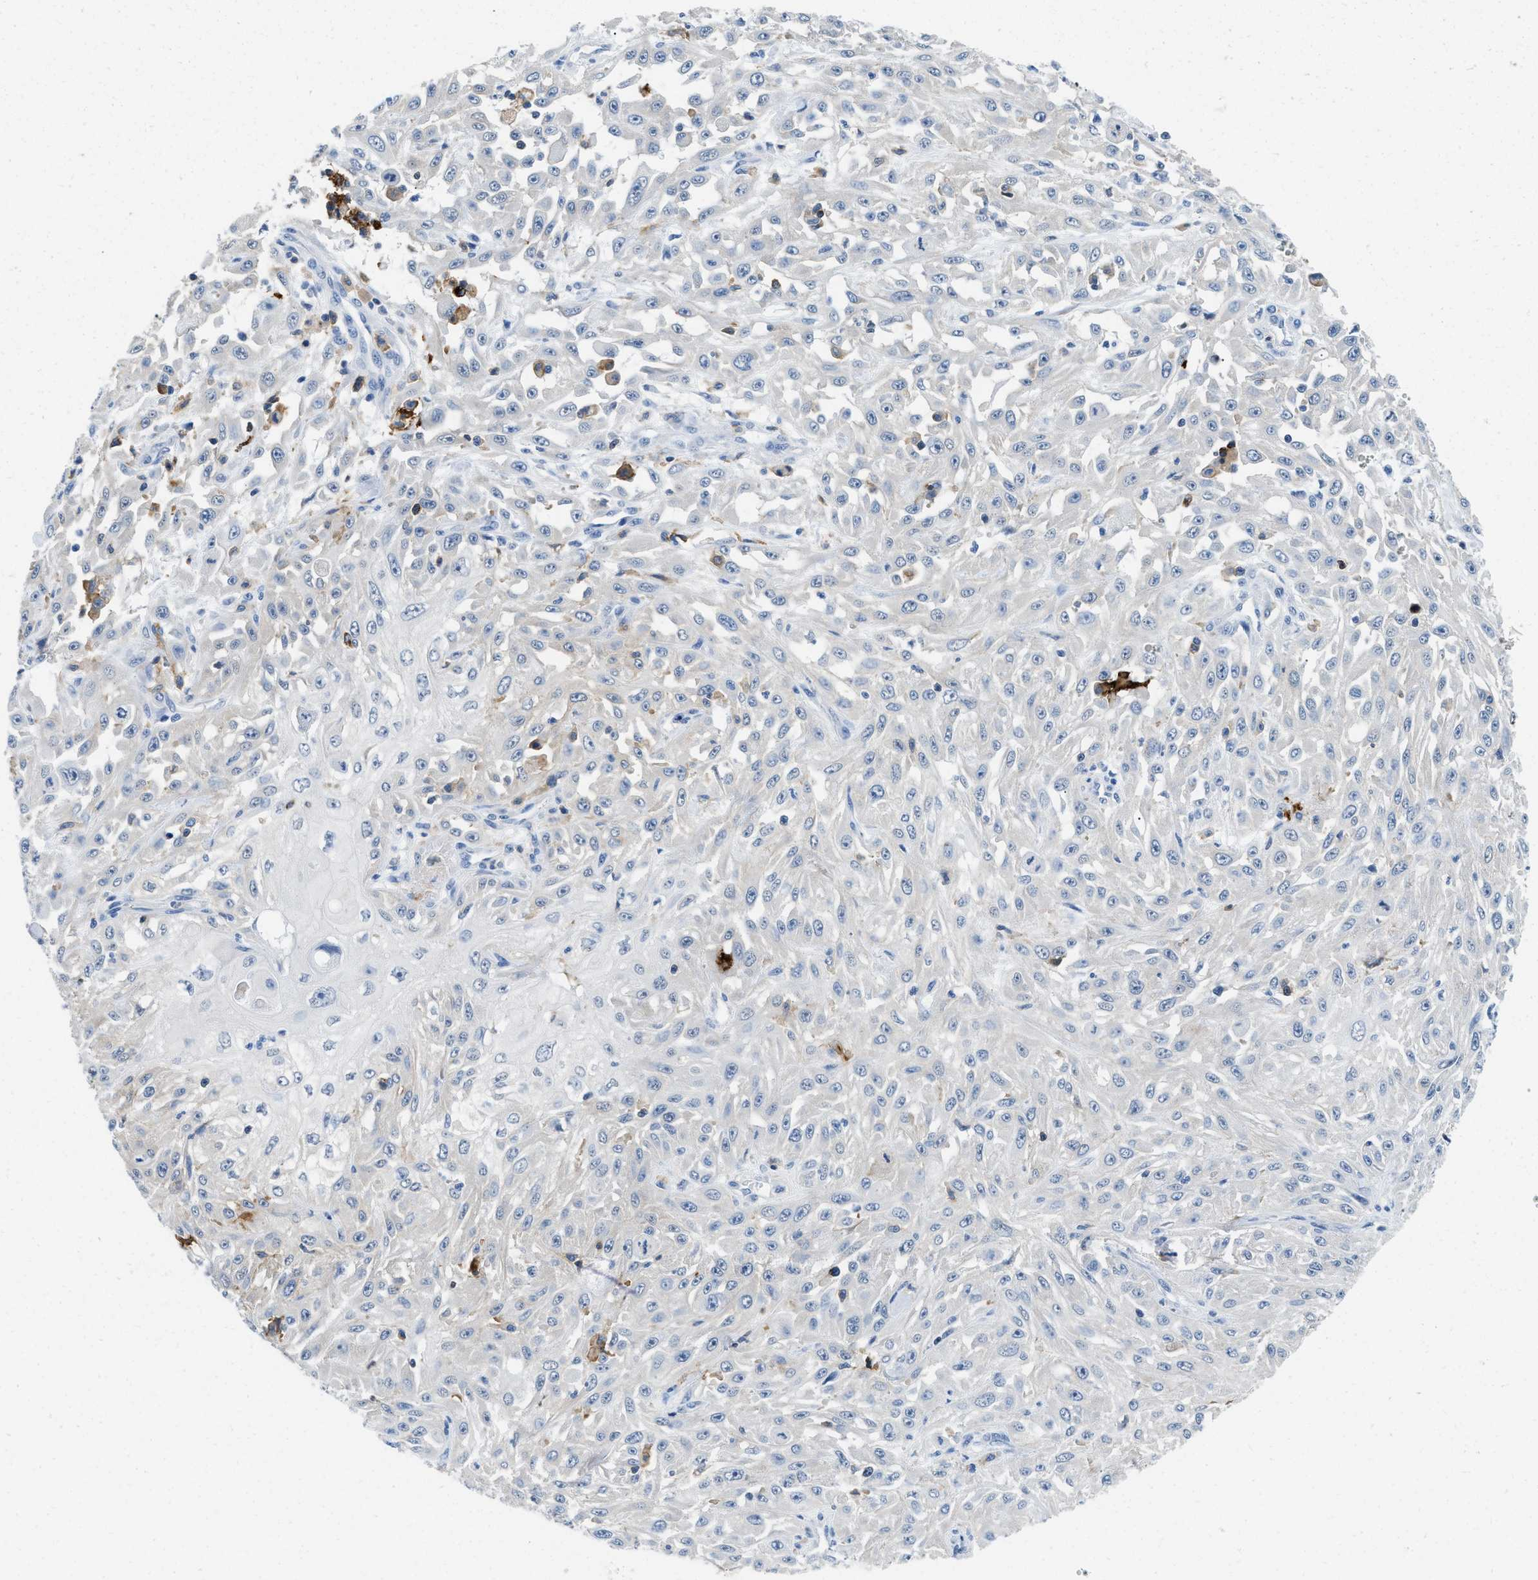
{"staining": {"intensity": "negative", "quantity": "none", "location": "none"}, "tissue": "skin cancer", "cell_type": "Tumor cells", "image_type": "cancer", "snomed": [{"axis": "morphology", "description": "Squamous cell carcinoma, NOS"}, {"axis": "morphology", "description": "Squamous cell carcinoma, metastatic, NOS"}, {"axis": "topography", "description": "Skin"}, {"axis": "topography", "description": "Lymph node"}], "caption": "High power microscopy micrograph of an IHC histopathology image of skin metastatic squamous cell carcinoma, revealing no significant expression in tumor cells.", "gene": "CD226", "patient": {"sex": "male", "age": 75}}